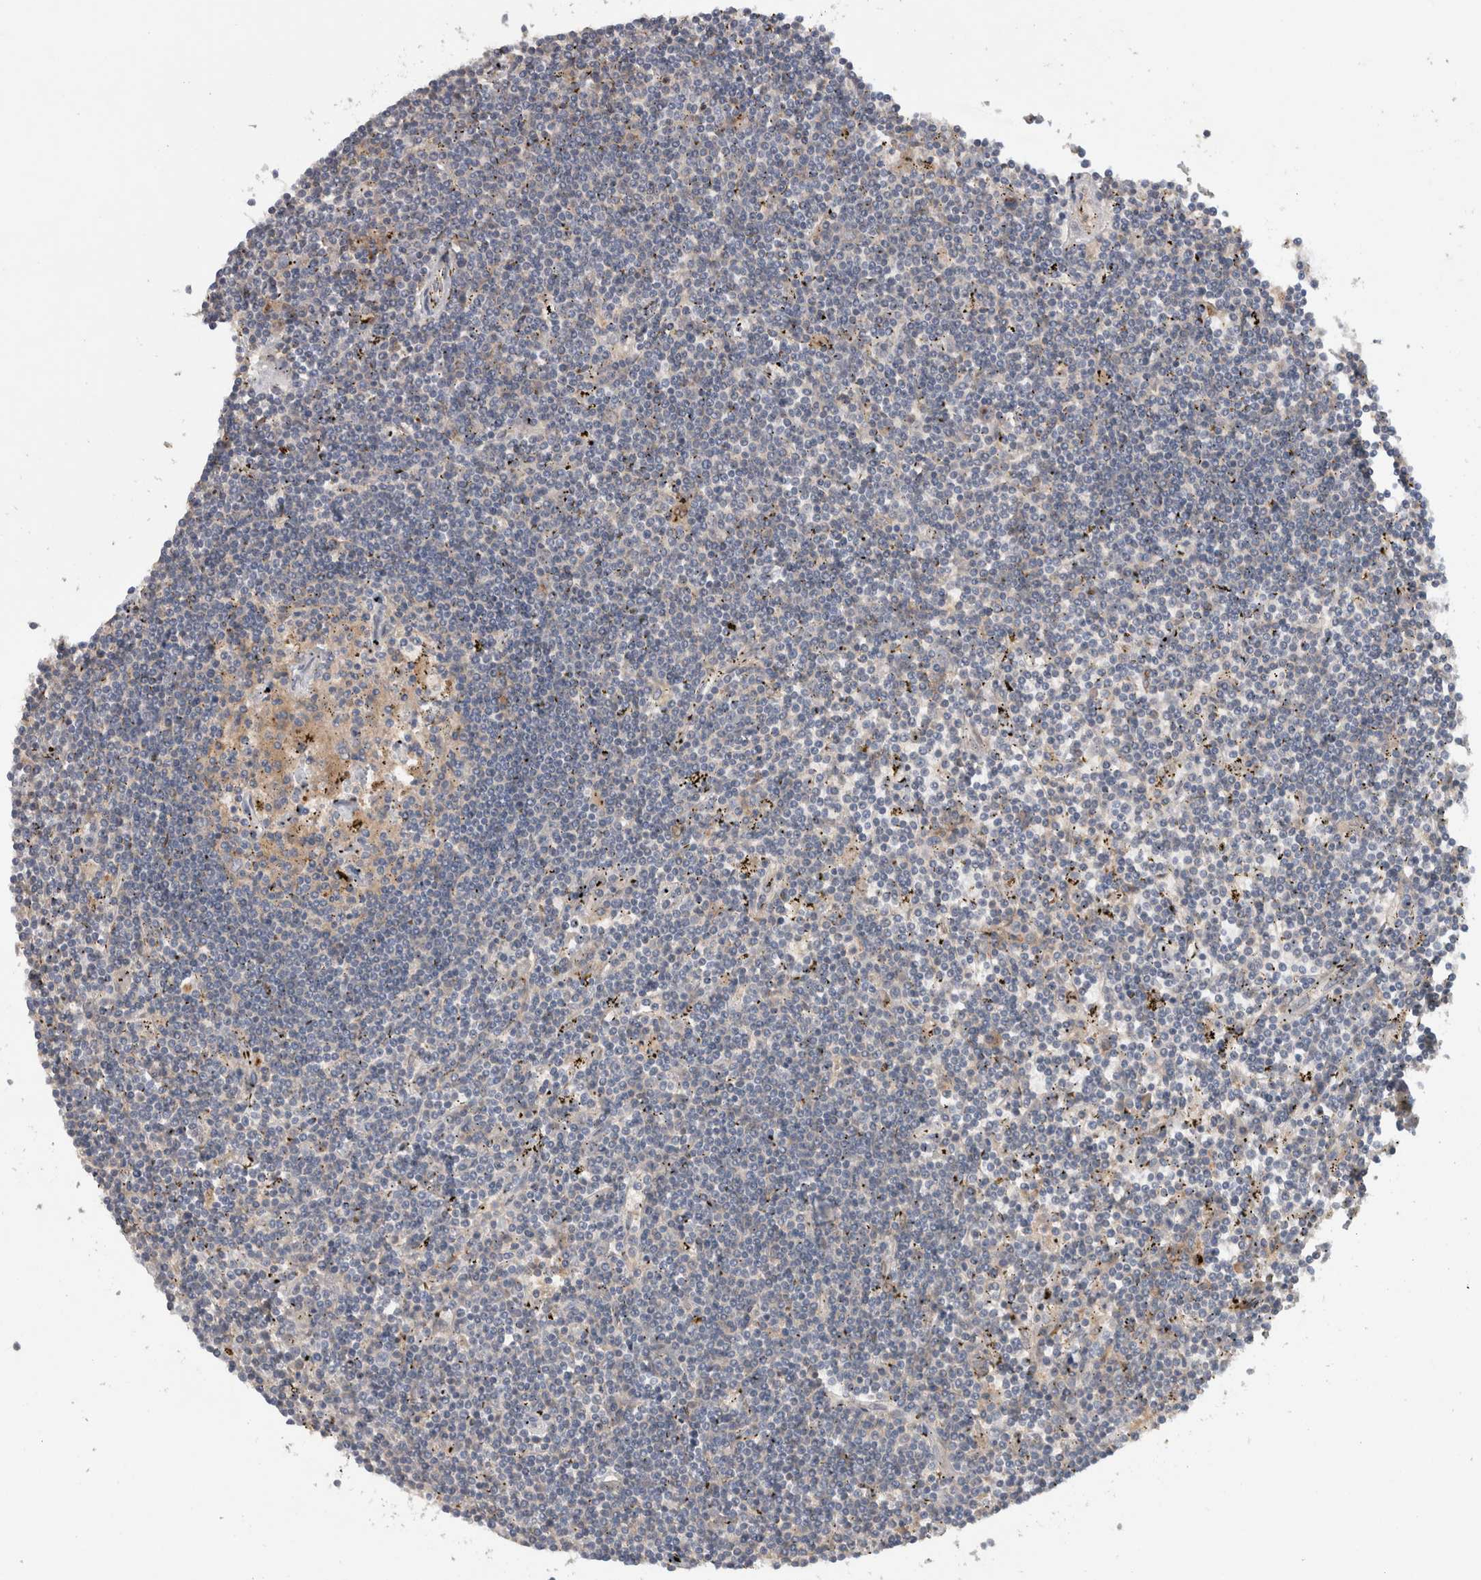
{"staining": {"intensity": "negative", "quantity": "none", "location": "none"}, "tissue": "lymphoma", "cell_type": "Tumor cells", "image_type": "cancer", "snomed": [{"axis": "morphology", "description": "Malignant lymphoma, non-Hodgkin's type, Low grade"}, {"axis": "topography", "description": "Spleen"}], "caption": "This is a micrograph of immunohistochemistry staining of malignant lymphoma, non-Hodgkin's type (low-grade), which shows no staining in tumor cells.", "gene": "TARBP1", "patient": {"sex": "male", "age": 76}}